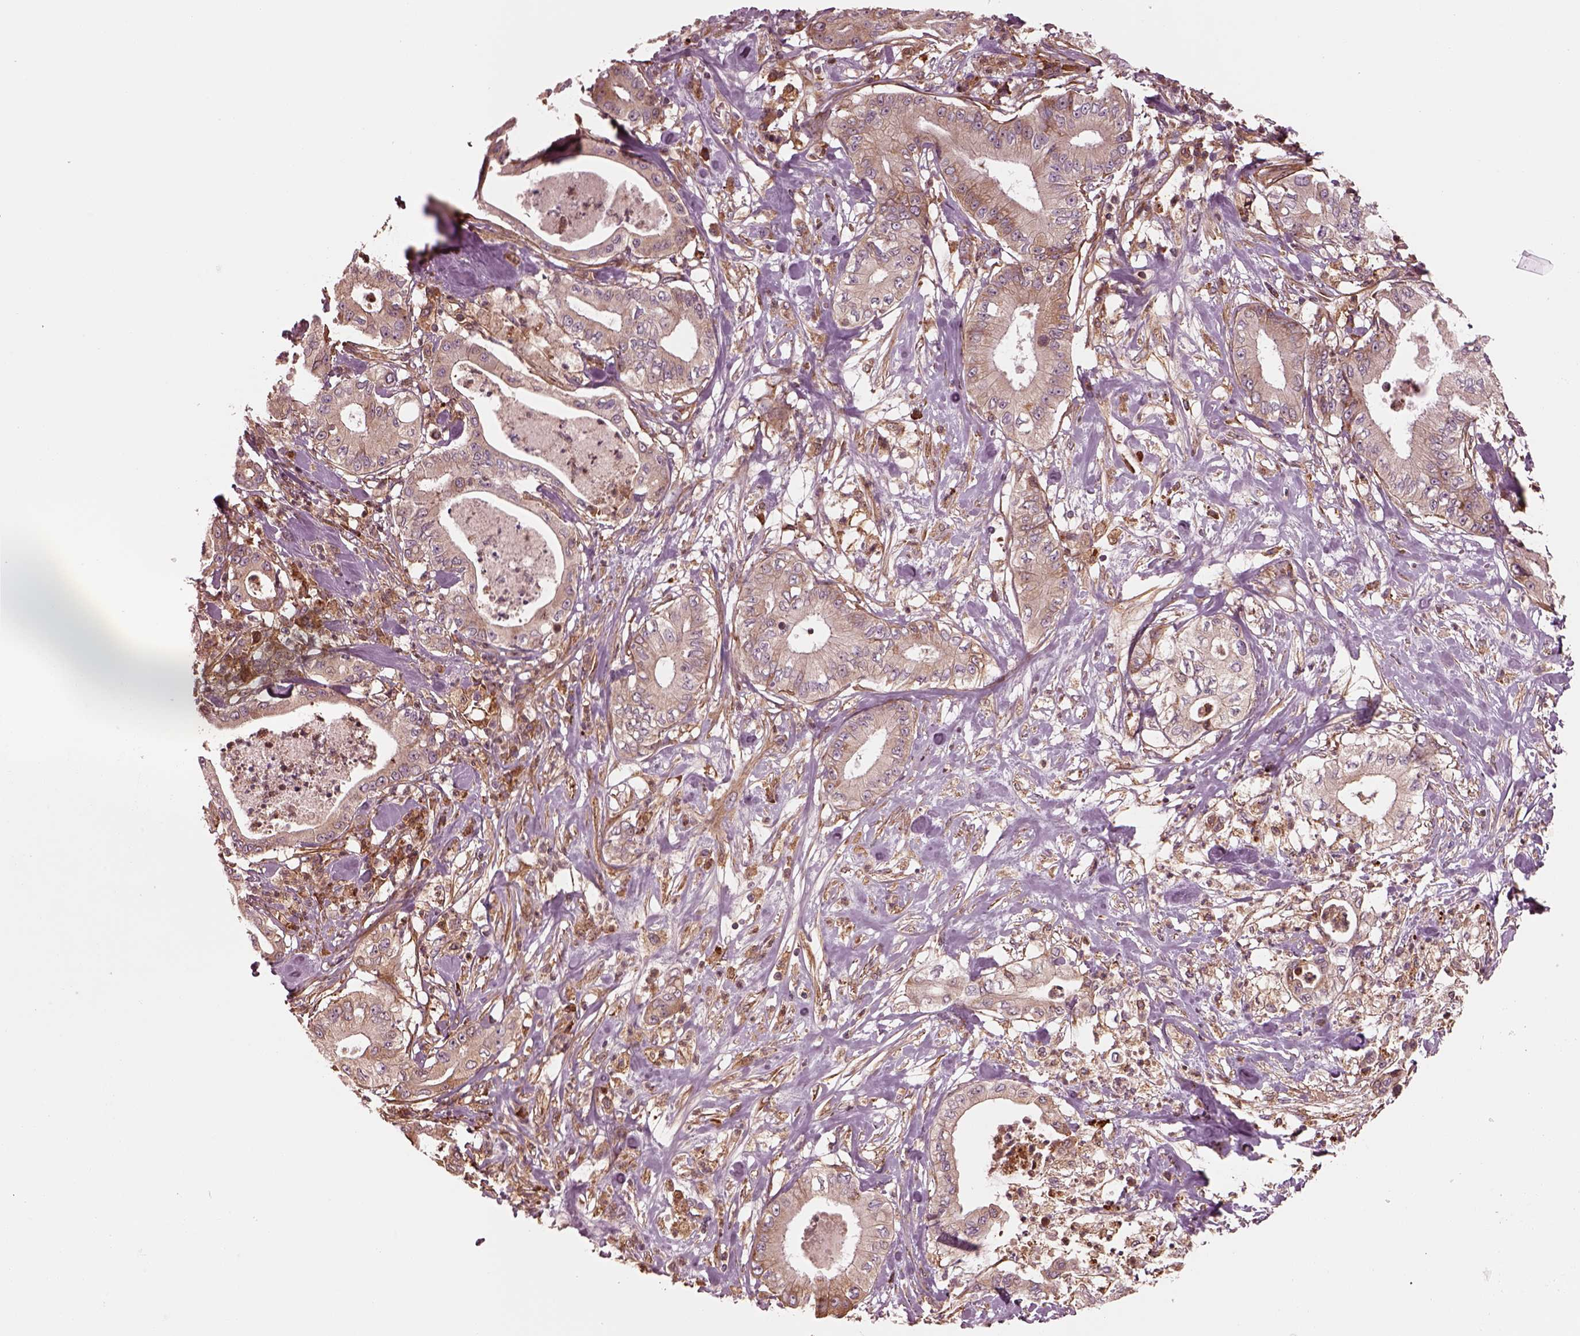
{"staining": {"intensity": "weak", "quantity": "25%-75%", "location": "cytoplasmic/membranous"}, "tissue": "pancreatic cancer", "cell_type": "Tumor cells", "image_type": "cancer", "snomed": [{"axis": "morphology", "description": "Adenocarcinoma, NOS"}, {"axis": "topography", "description": "Pancreas"}], "caption": "A photomicrograph of human pancreatic cancer stained for a protein reveals weak cytoplasmic/membranous brown staining in tumor cells.", "gene": "ASCC2", "patient": {"sex": "male", "age": 71}}